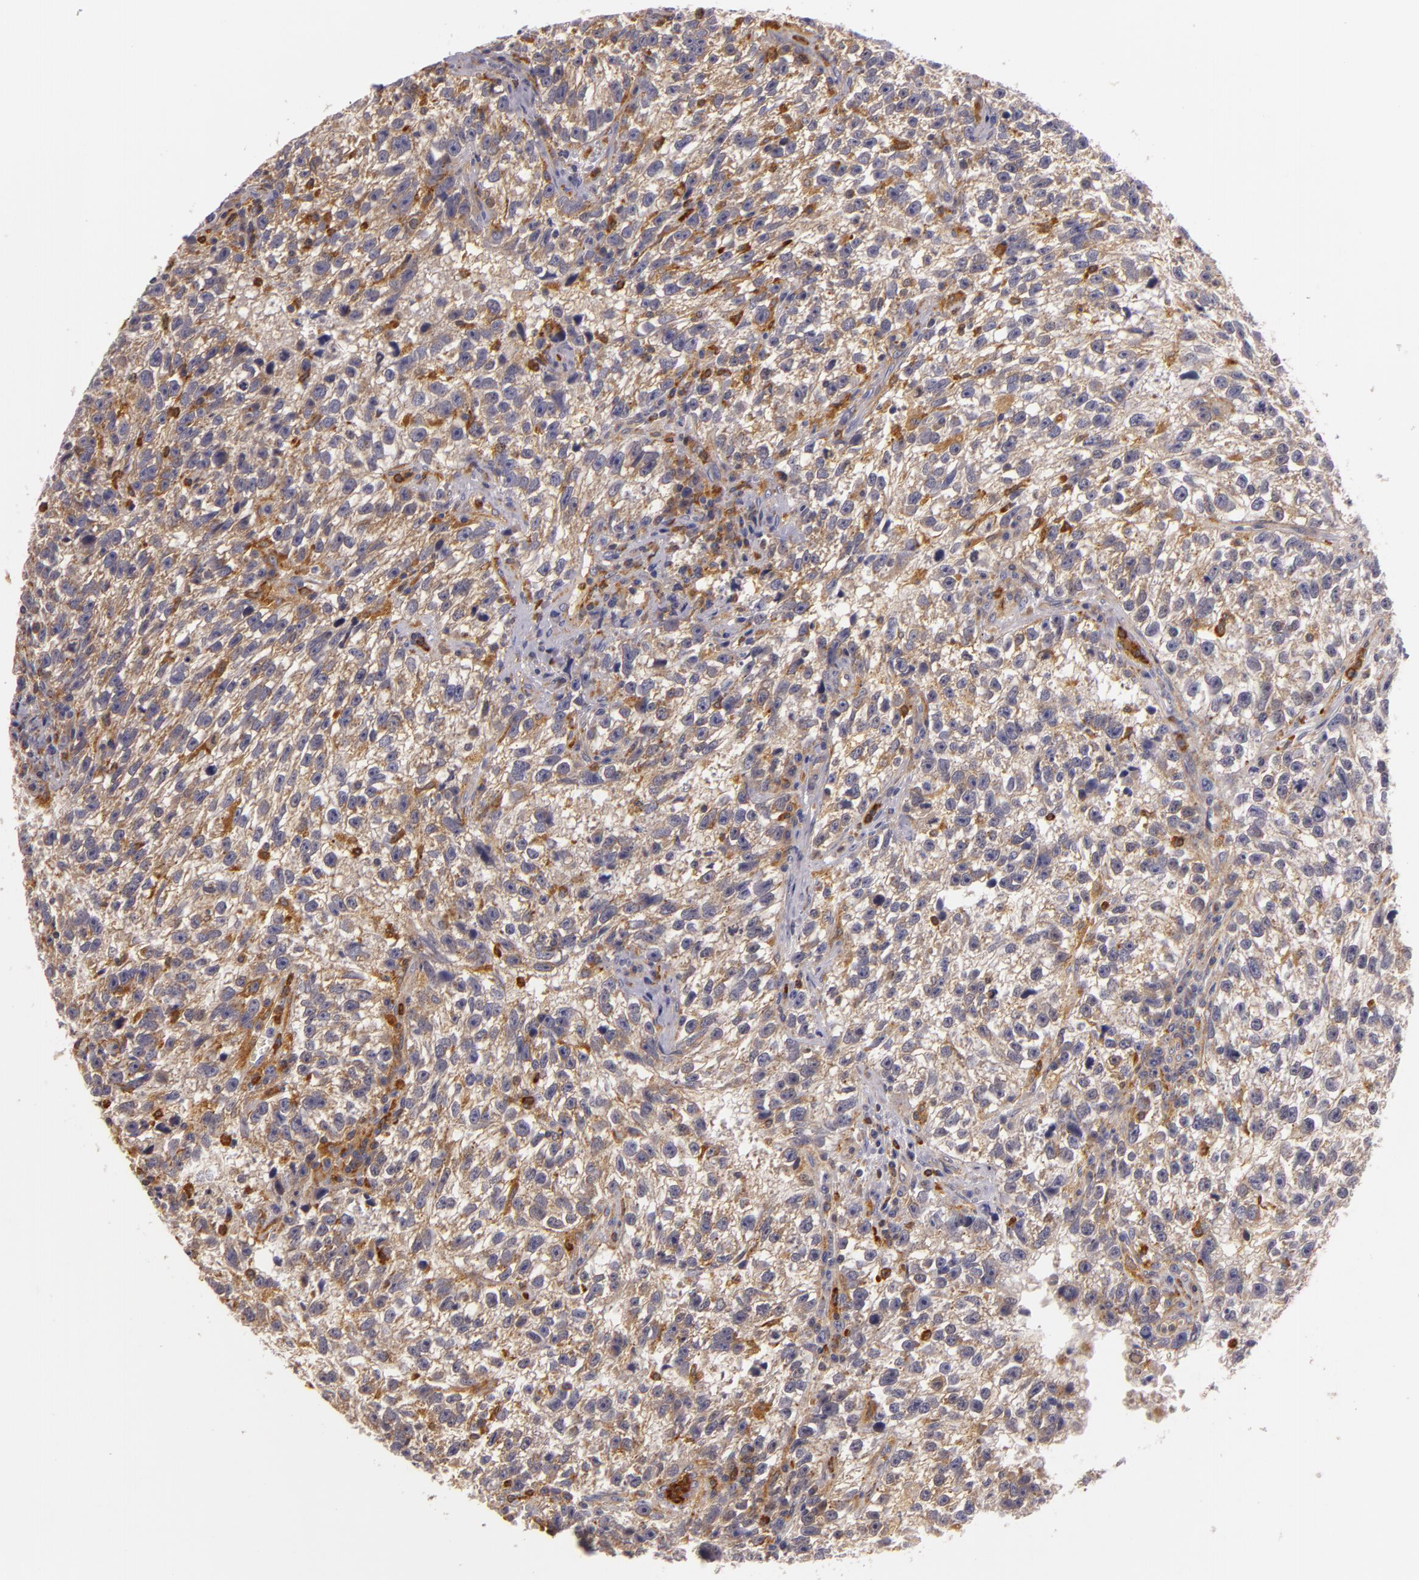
{"staining": {"intensity": "moderate", "quantity": "25%-75%", "location": "cytoplasmic/membranous"}, "tissue": "testis cancer", "cell_type": "Tumor cells", "image_type": "cancer", "snomed": [{"axis": "morphology", "description": "Seminoma, NOS"}, {"axis": "topography", "description": "Testis"}], "caption": "An immunohistochemistry image of neoplastic tissue is shown. Protein staining in brown shows moderate cytoplasmic/membranous positivity in testis cancer (seminoma) within tumor cells.", "gene": "TOM1", "patient": {"sex": "male", "age": 38}}